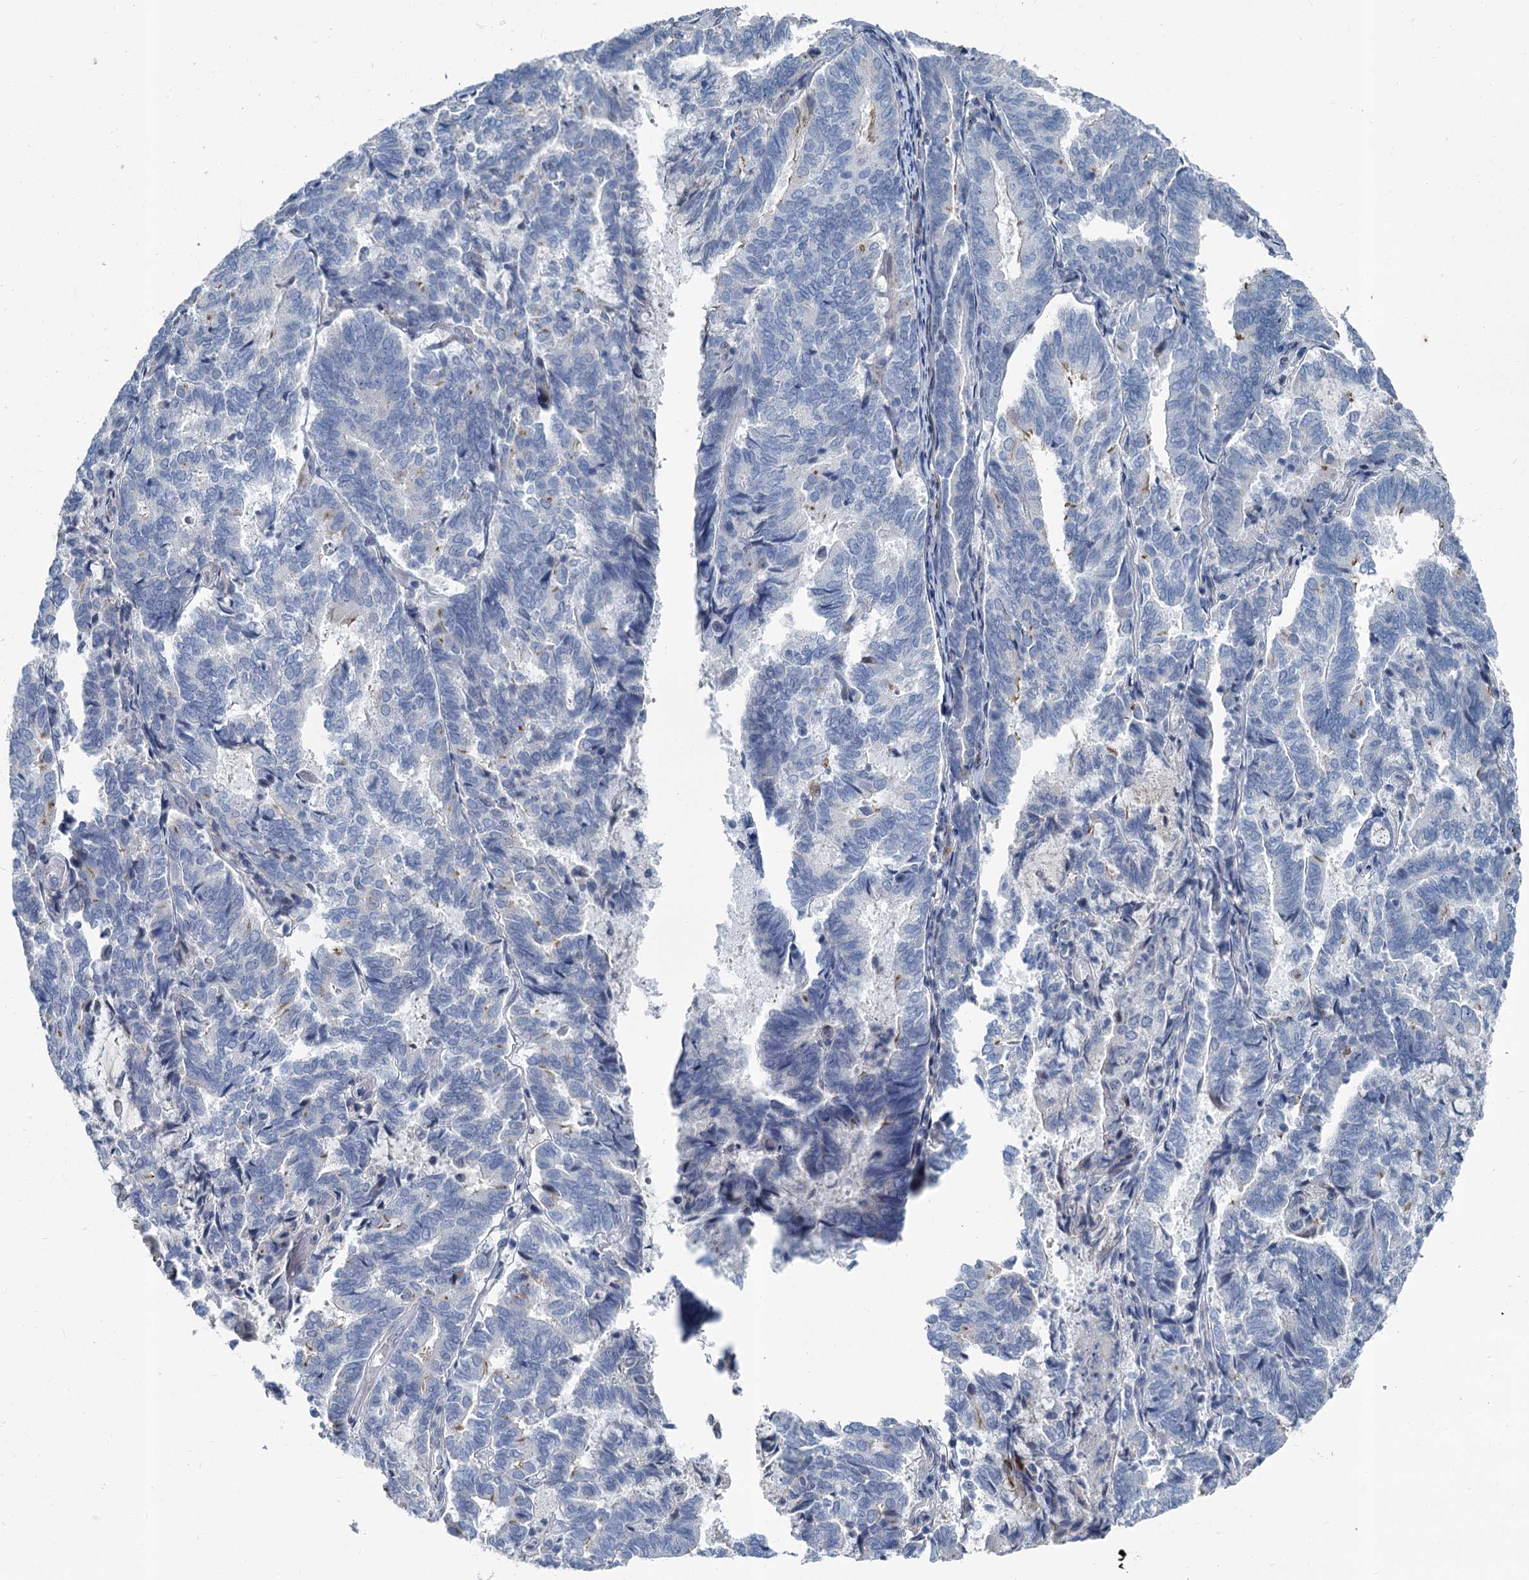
{"staining": {"intensity": "negative", "quantity": "none", "location": "none"}, "tissue": "endometrial cancer", "cell_type": "Tumor cells", "image_type": "cancer", "snomed": [{"axis": "morphology", "description": "Adenocarcinoma, NOS"}, {"axis": "topography", "description": "Endometrium"}], "caption": "Adenocarcinoma (endometrial) was stained to show a protein in brown. There is no significant positivity in tumor cells.", "gene": "ASXL3", "patient": {"sex": "female", "age": 80}}